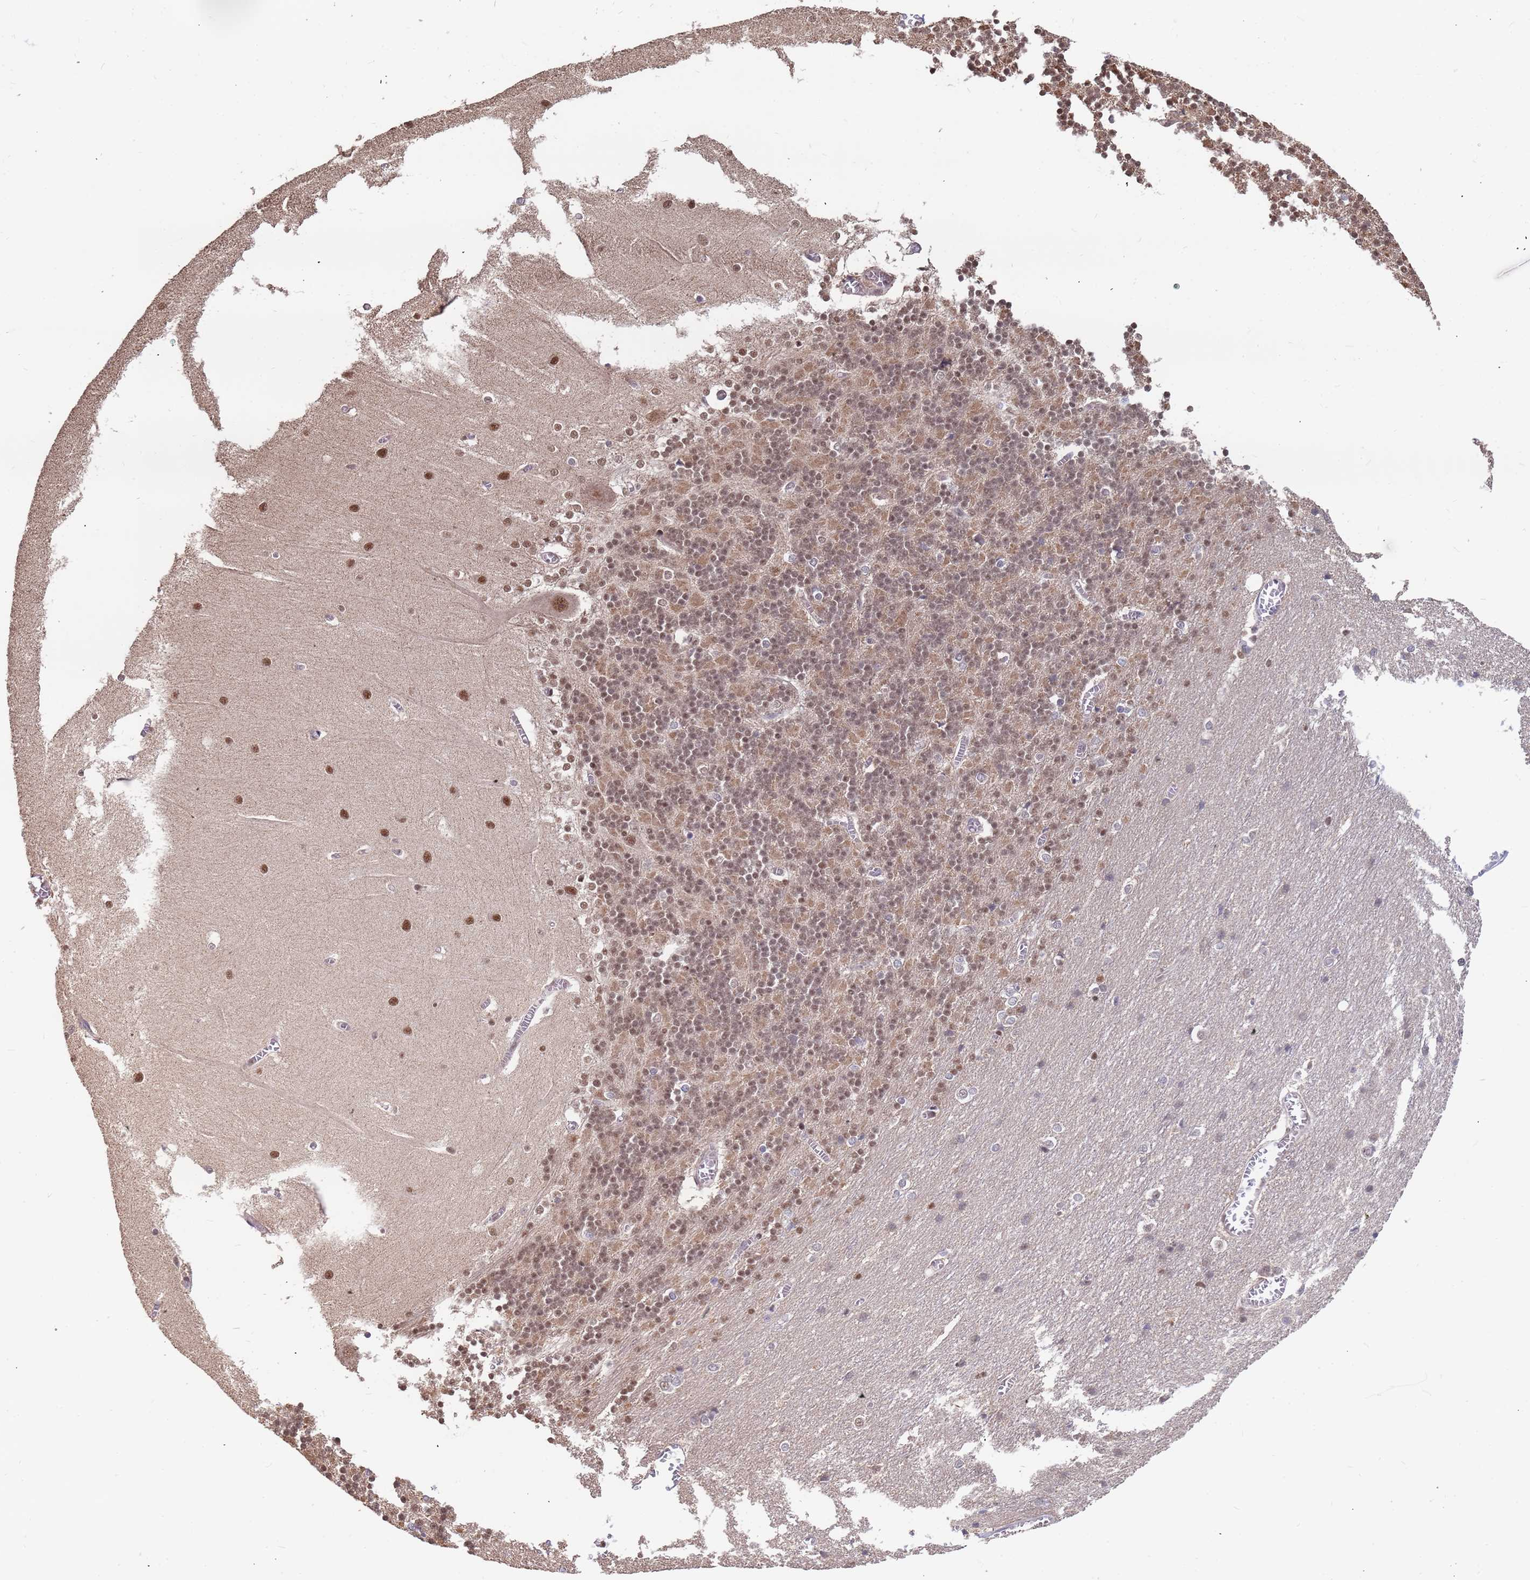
{"staining": {"intensity": "weak", "quantity": "25%-75%", "location": "cytoplasmic/membranous,nuclear"}, "tissue": "cerebellum", "cell_type": "Cells in granular layer", "image_type": "normal", "snomed": [{"axis": "morphology", "description": "Normal tissue, NOS"}, {"axis": "topography", "description": "Cerebellum"}], "caption": "A high-resolution image shows immunohistochemistry (IHC) staining of normal cerebellum, which displays weak cytoplasmic/membranous,nuclear positivity in about 25%-75% of cells in granular layer. Using DAB (brown) and hematoxylin (blue) stains, captured at high magnification using brightfield microscopy.", "gene": "DENND2B", "patient": {"sex": "male", "age": 37}}